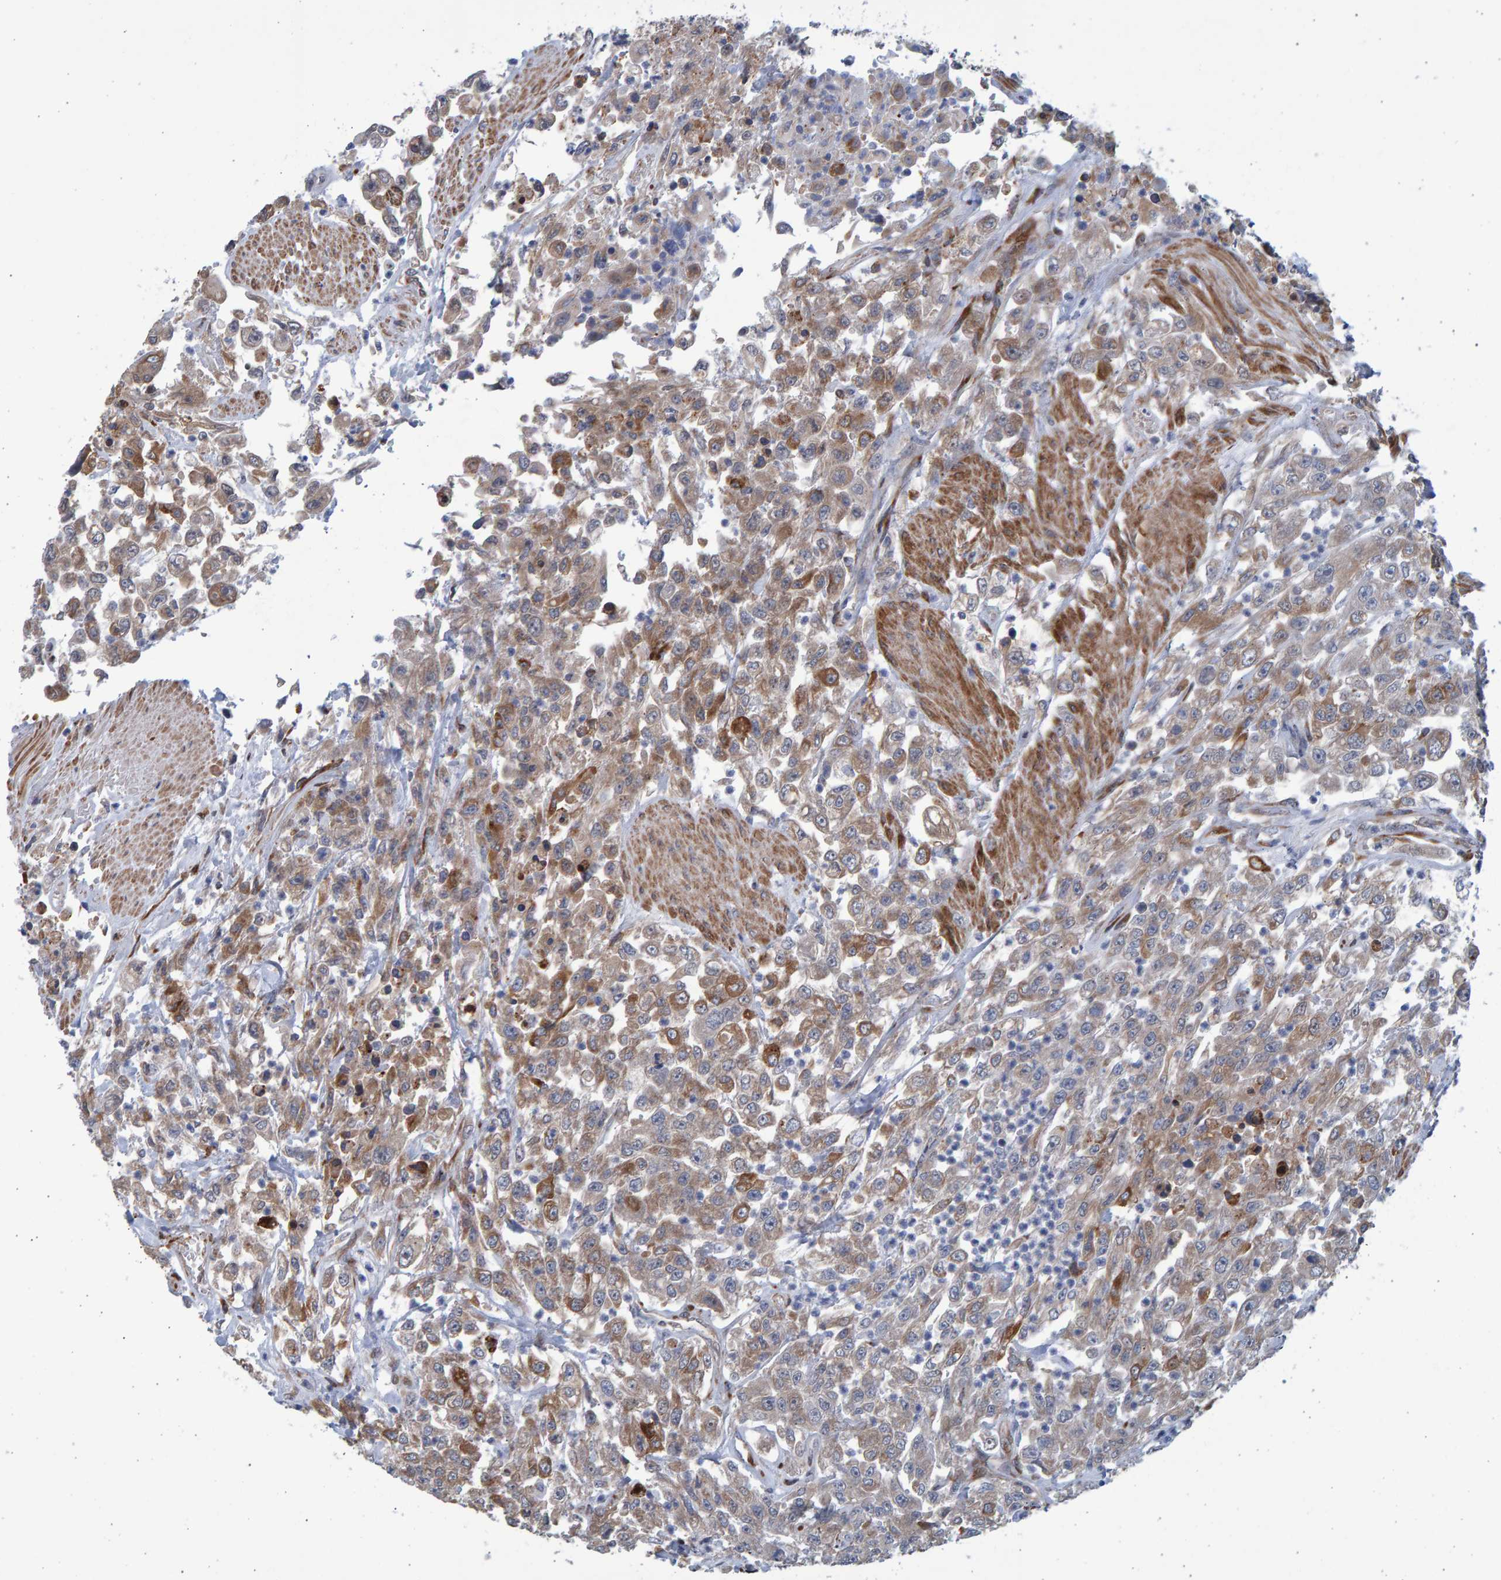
{"staining": {"intensity": "weak", "quantity": "25%-75%", "location": "cytoplasmic/membranous"}, "tissue": "urothelial cancer", "cell_type": "Tumor cells", "image_type": "cancer", "snomed": [{"axis": "morphology", "description": "Urothelial carcinoma, High grade"}, {"axis": "topography", "description": "Urinary bladder"}], "caption": "Brown immunohistochemical staining in urothelial carcinoma (high-grade) reveals weak cytoplasmic/membranous expression in approximately 25%-75% of tumor cells.", "gene": "LRBA", "patient": {"sex": "male", "age": 46}}